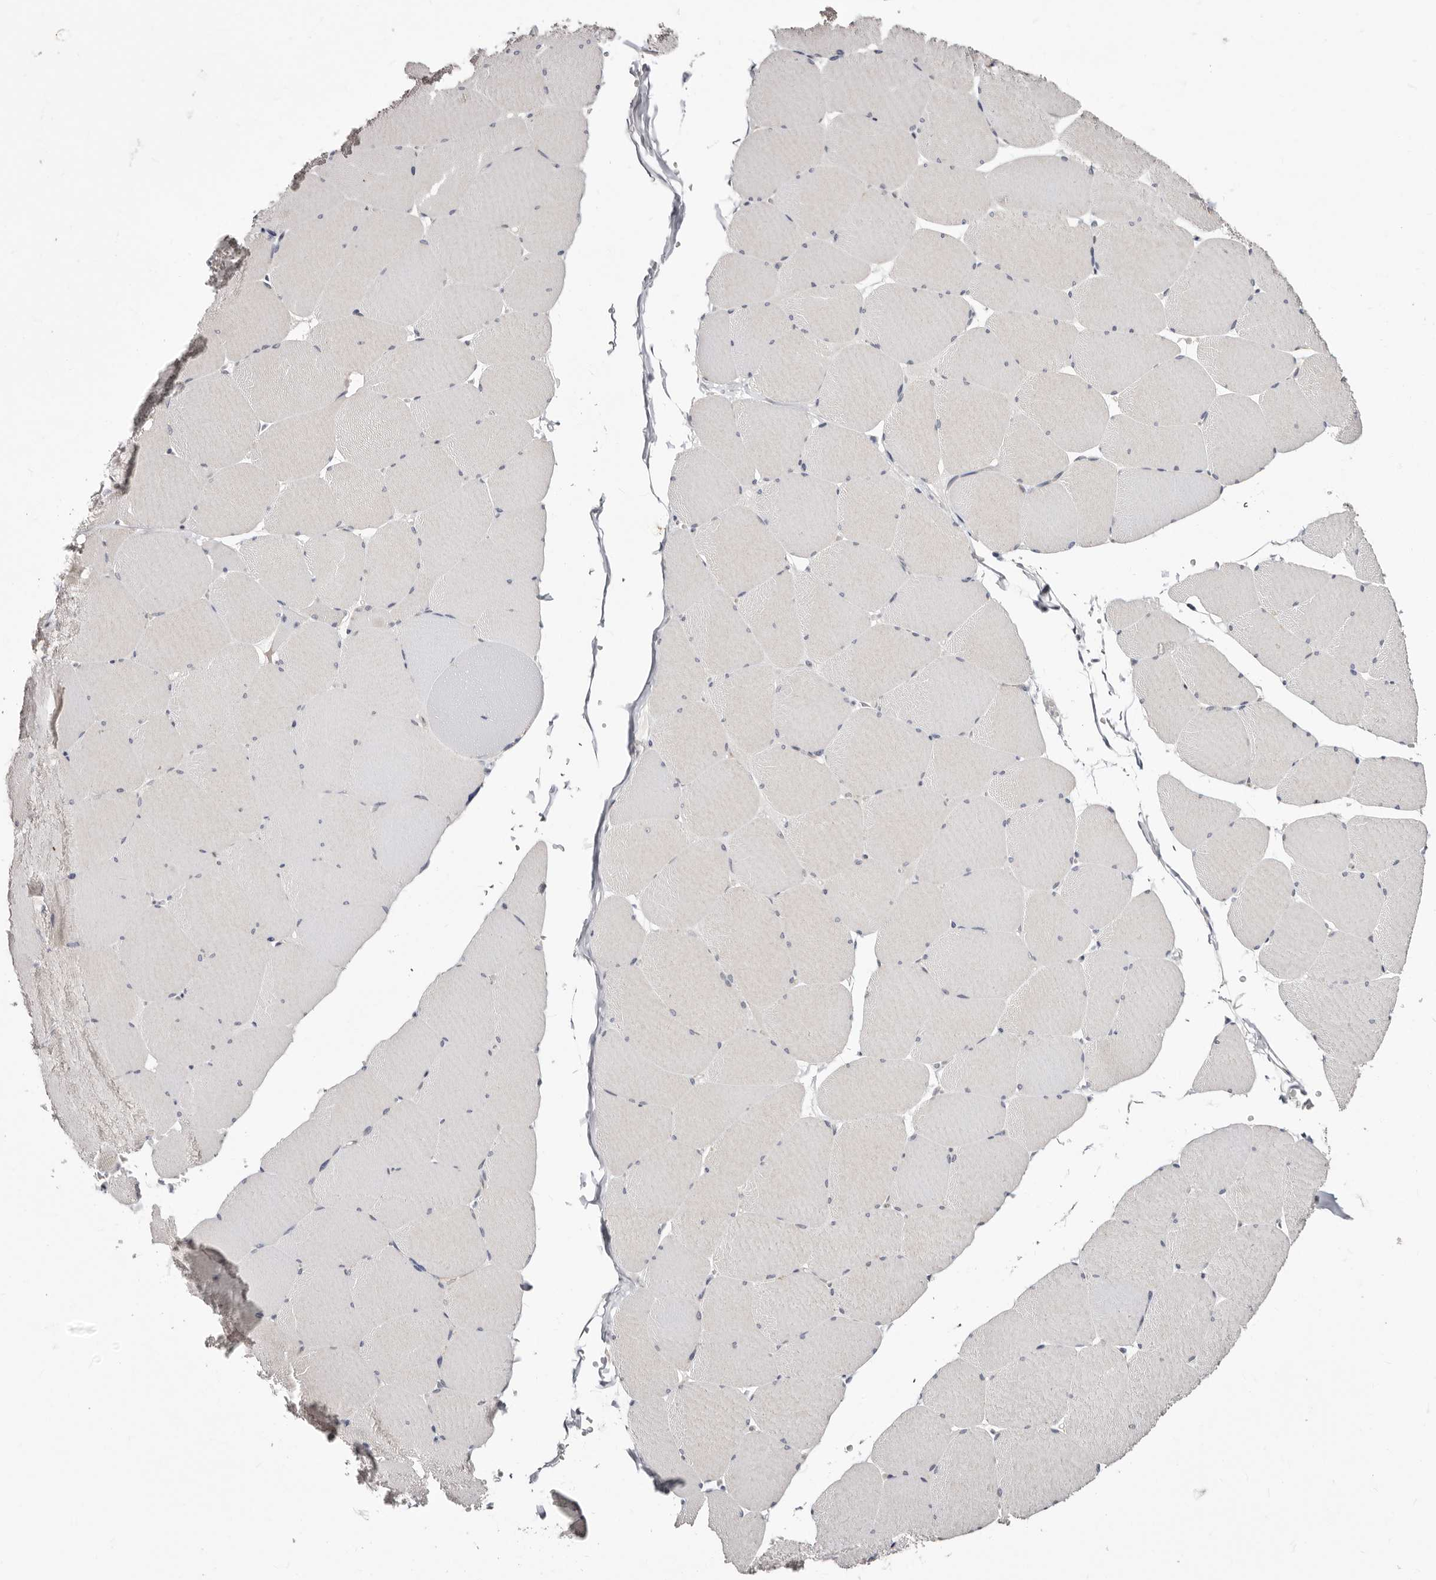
{"staining": {"intensity": "moderate", "quantity": "<25%", "location": "cytoplasmic/membranous"}, "tissue": "skeletal muscle", "cell_type": "Myocytes", "image_type": "normal", "snomed": [{"axis": "morphology", "description": "Normal tissue, NOS"}, {"axis": "topography", "description": "Skeletal muscle"}, {"axis": "topography", "description": "Head-Neck"}], "caption": "Immunohistochemistry histopathology image of benign skeletal muscle: skeletal muscle stained using IHC displays low levels of moderate protein expression localized specifically in the cytoplasmic/membranous of myocytes, appearing as a cytoplasmic/membranous brown color.", "gene": "KLHL4", "patient": {"sex": "male", "age": 66}}